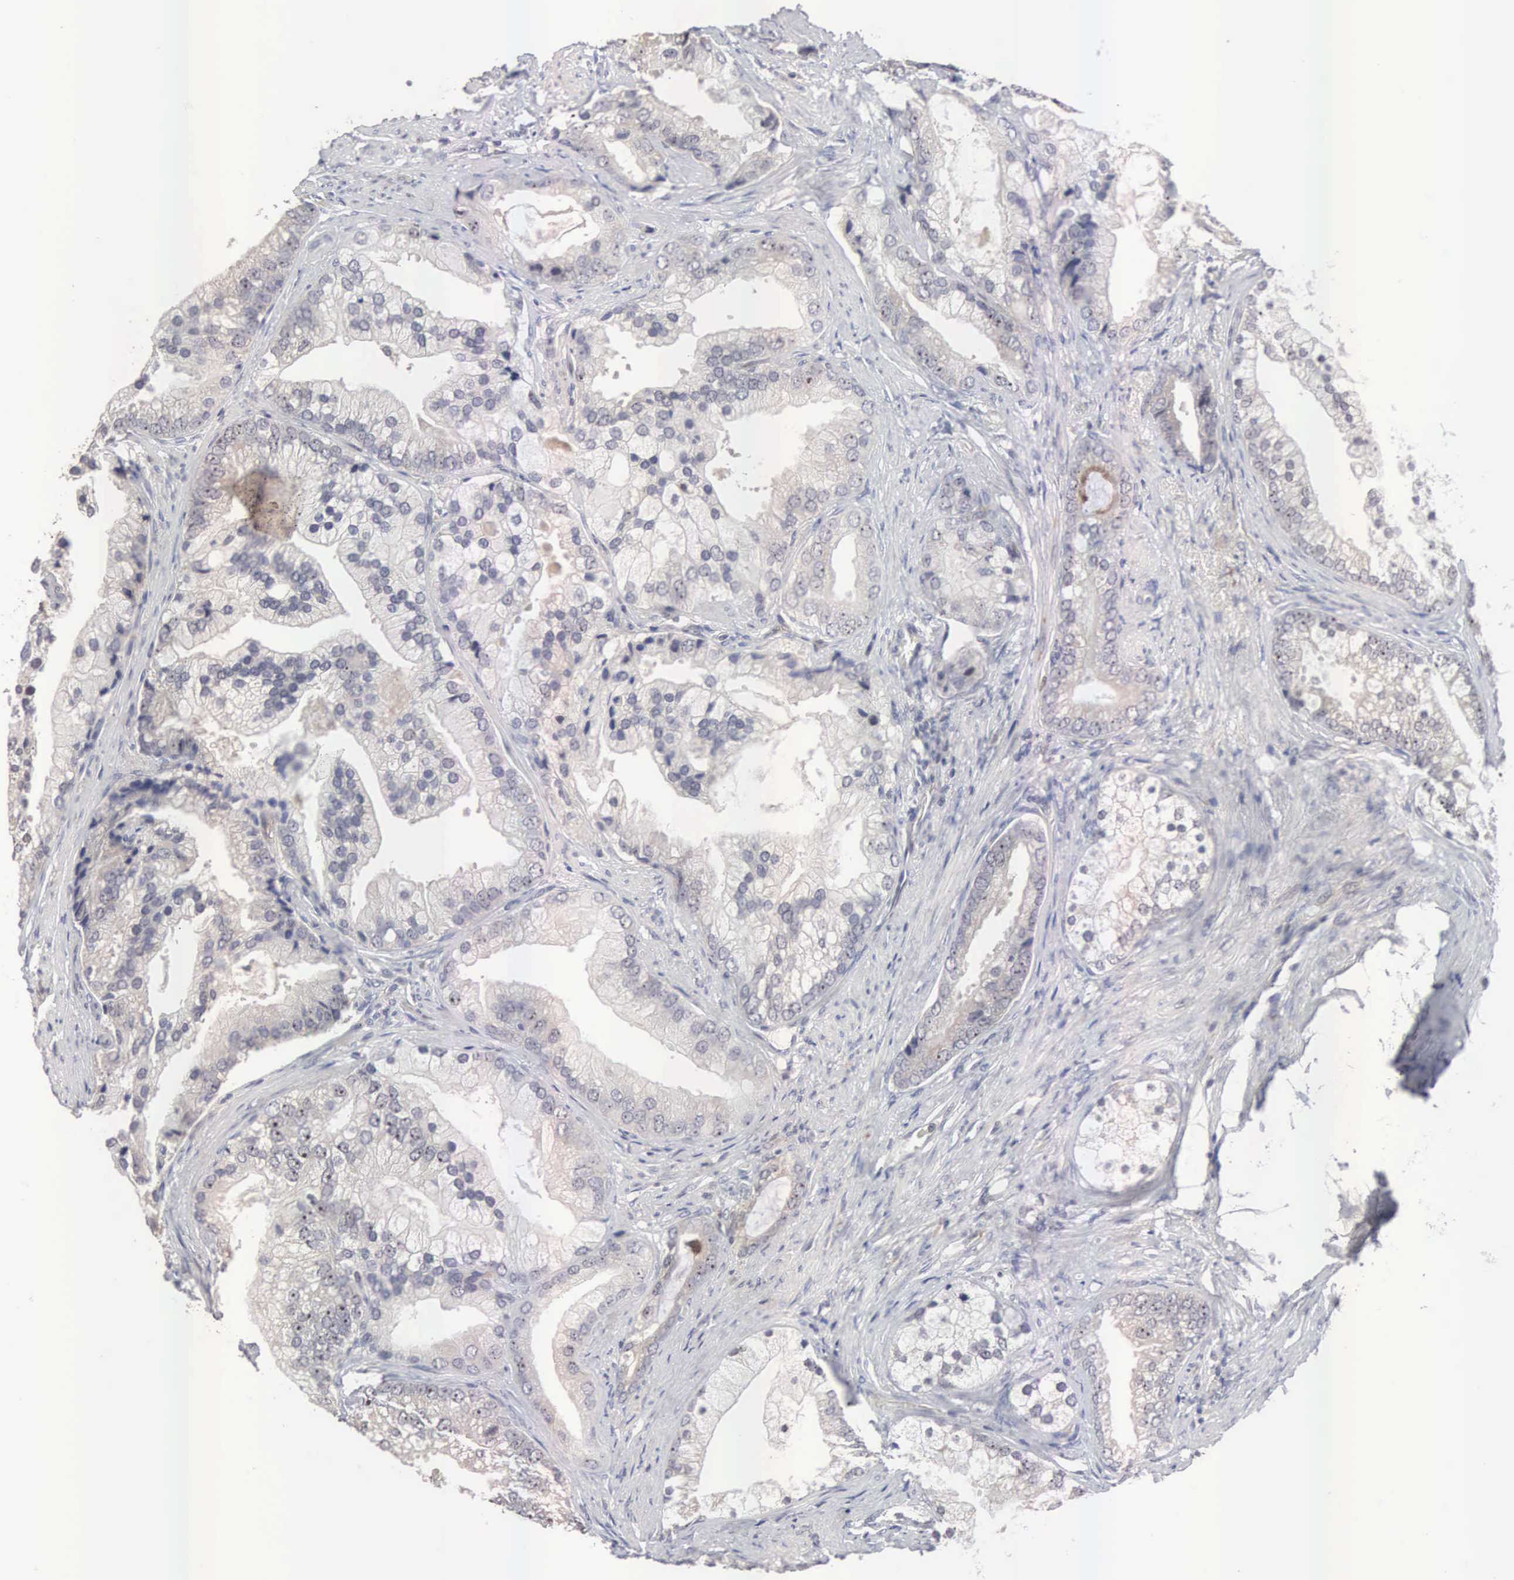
{"staining": {"intensity": "negative", "quantity": "none", "location": "none"}, "tissue": "prostate cancer", "cell_type": "Tumor cells", "image_type": "cancer", "snomed": [{"axis": "morphology", "description": "Adenocarcinoma, Low grade"}, {"axis": "topography", "description": "Prostate"}], "caption": "This is an immunohistochemistry (IHC) image of human low-grade adenocarcinoma (prostate). There is no expression in tumor cells.", "gene": "ACOT4", "patient": {"sex": "male", "age": 71}}